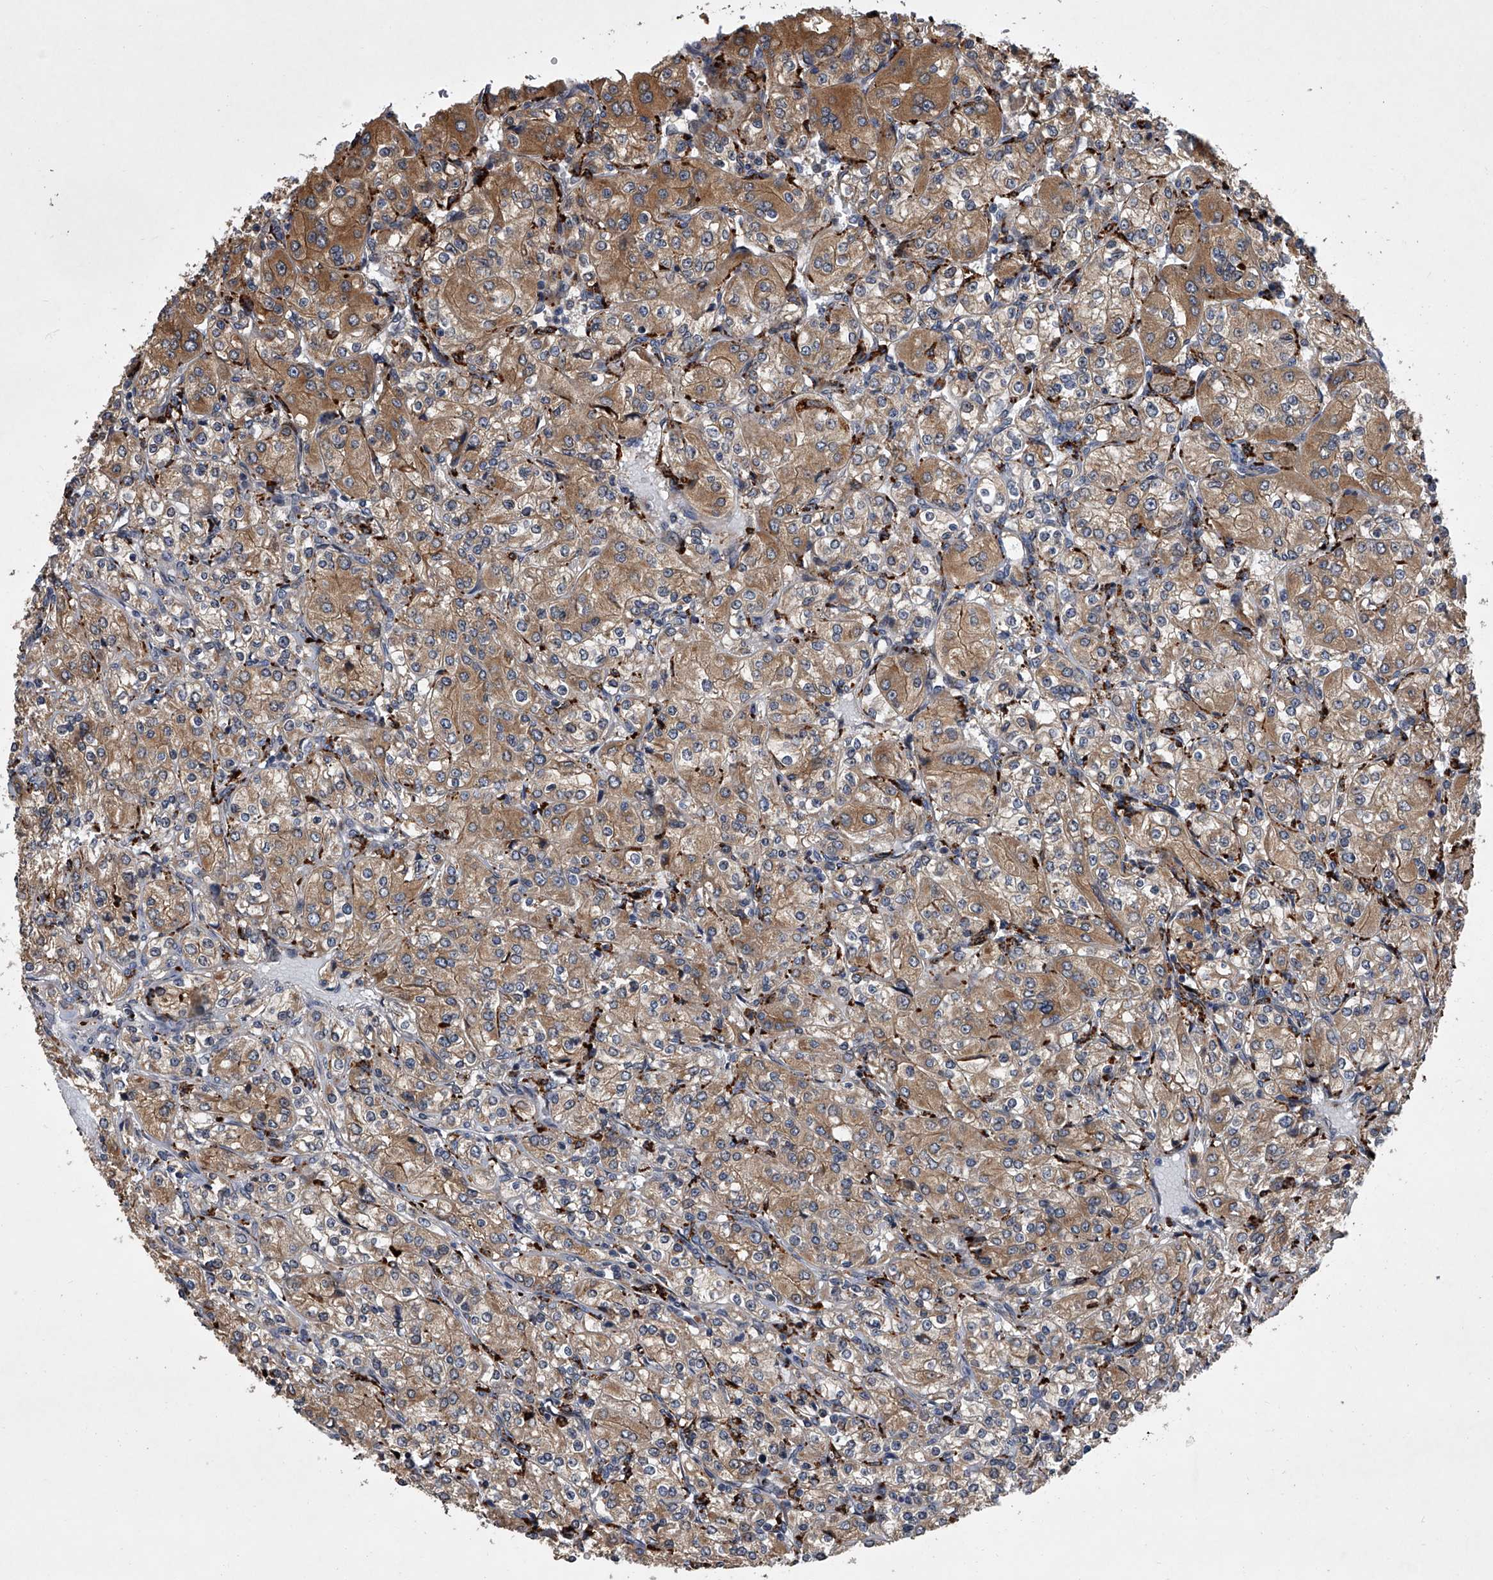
{"staining": {"intensity": "moderate", "quantity": ">75%", "location": "cytoplasmic/membranous"}, "tissue": "renal cancer", "cell_type": "Tumor cells", "image_type": "cancer", "snomed": [{"axis": "morphology", "description": "Adenocarcinoma, NOS"}, {"axis": "topography", "description": "Kidney"}], "caption": "There is medium levels of moderate cytoplasmic/membranous positivity in tumor cells of renal cancer (adenocarcinoma), as demonstrated by immunohistochemical staining (brown color).", "gene": "TRIM8", "patient": {"sex": "male", "age": 77}}